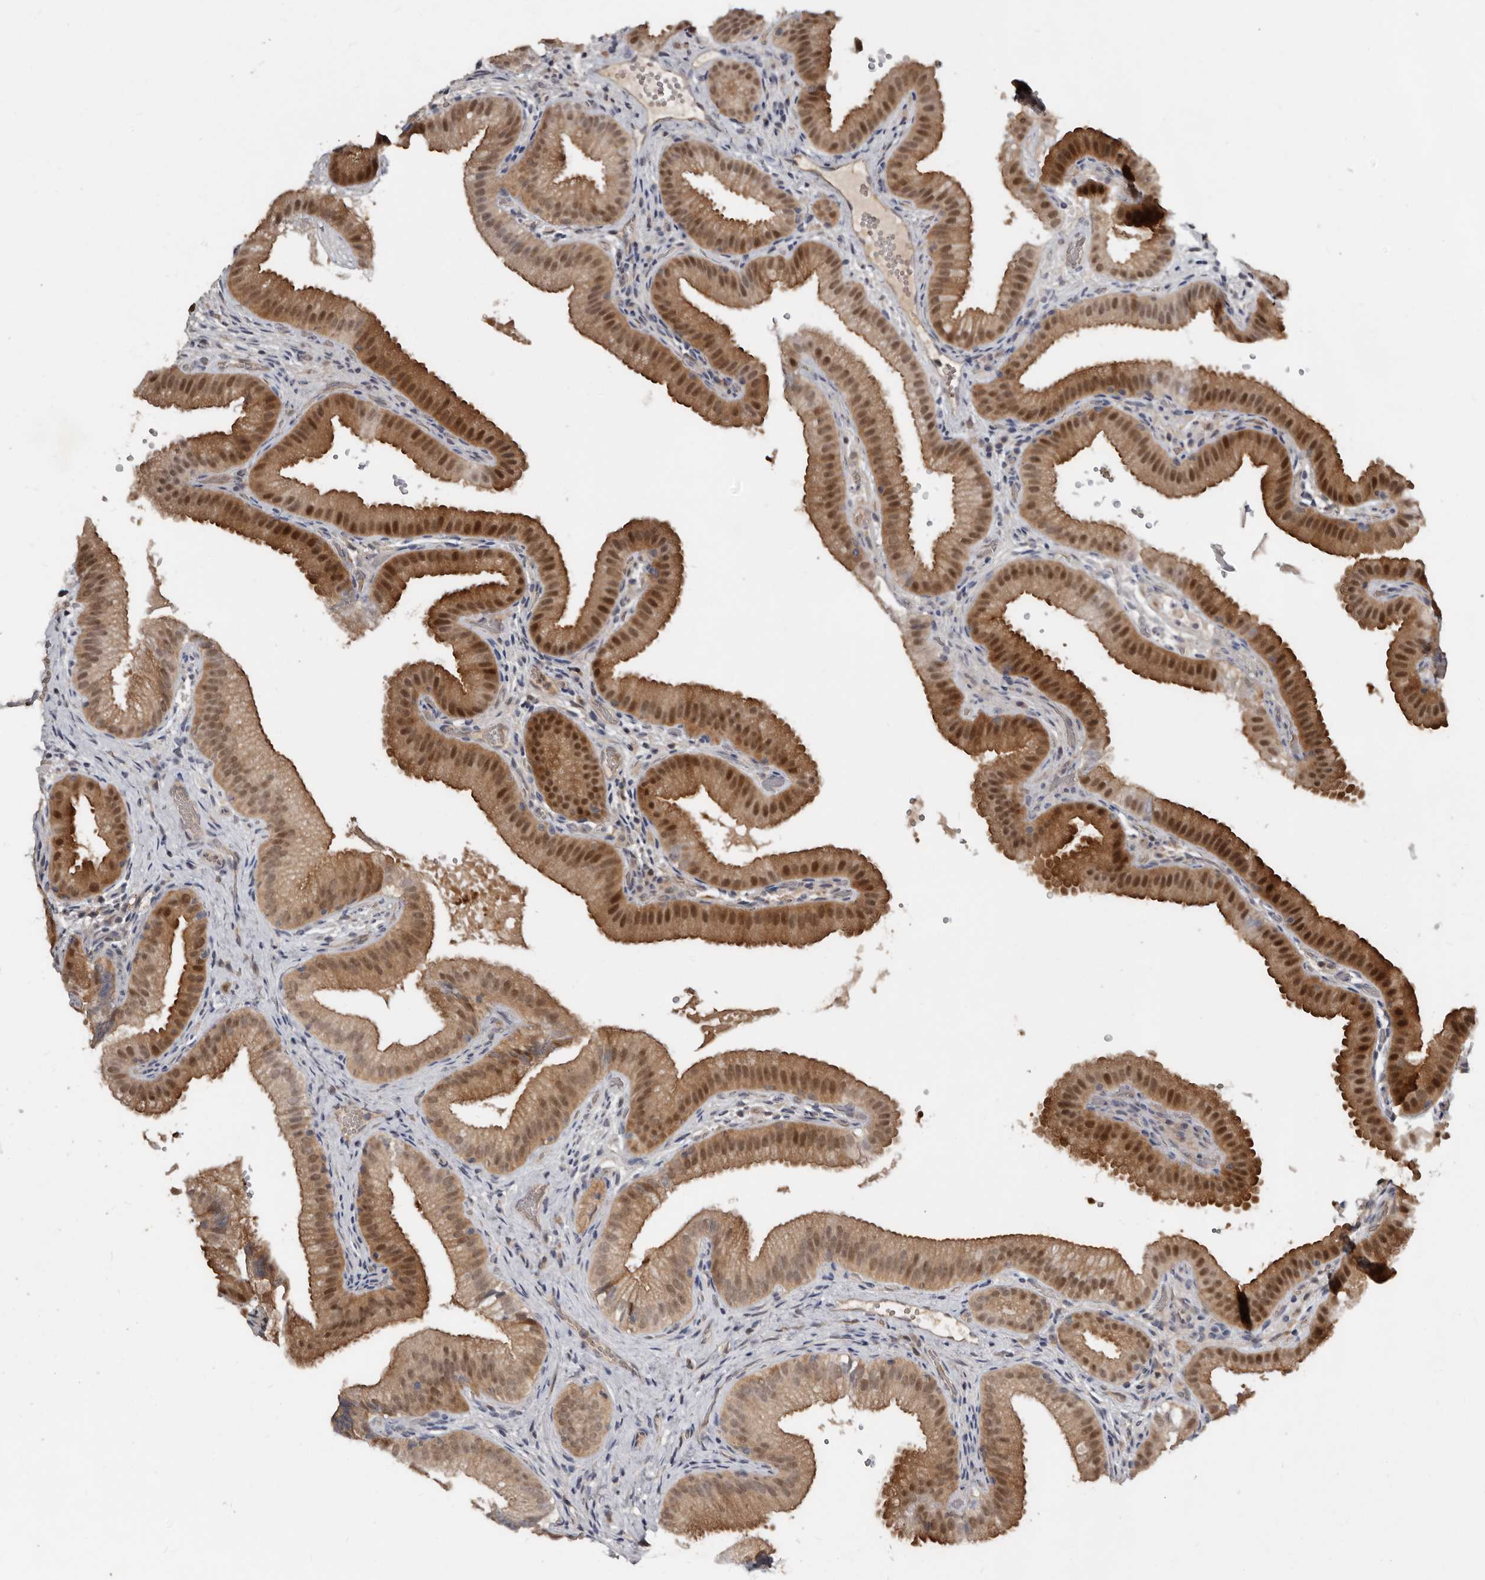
{"staining": {"intensity": "moderate", "quantity": ">75%", "location": "cytoplasmic/membranous,nuclear"}, "tissue": "gallbladder", "cell_type": "Glandular cells", "image_type": "normal", "snomed": [{"axis": "morphology", "description": "Normal tissue, NOS"}, {"axis": "topography", "description": "Gallbladder"}], "caption": "Immunohistochemistry histopathology image of unremarkable gallbladder stained for a protein (brown), which exhibits medium levels of moderate cytoplasmic/membranous,nuclear expression in approximately >75% of glandular cells.", "gene": "RBKS", "patient": {"sex": "female", "age": 30}}